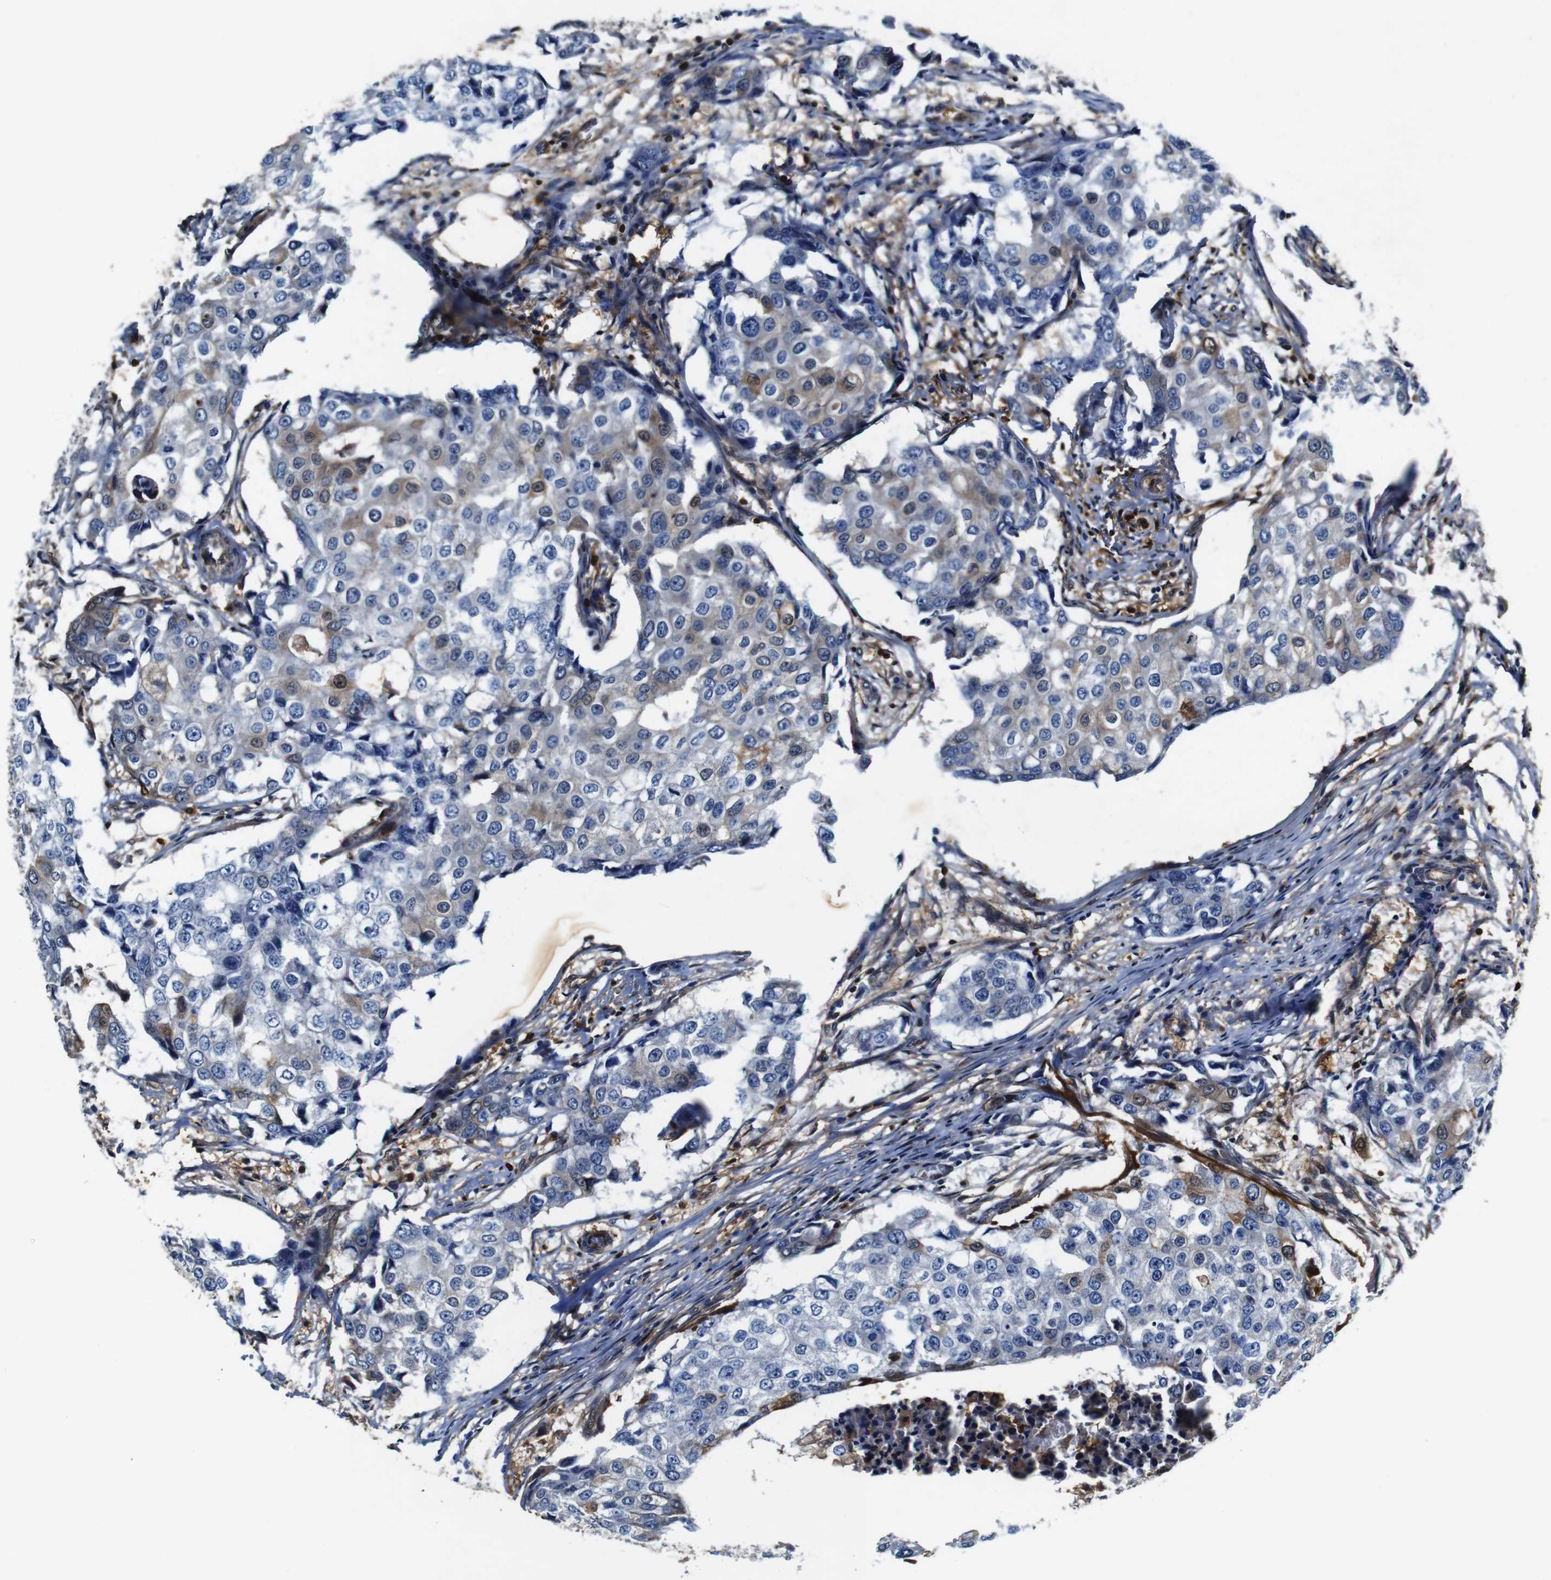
{"staining": {"intensity": "weak", "quantity": "<25%", "location": "cytoplasmic/membranous"}, "tissue": "breast cancer", "cell_type": "Tumor cells", "image_type": "cancer", "snomed": [{"axis": "morphology", "description": "Duct carcinoma"}, {"axis": "topography", "description": "Breast"}], "caption": "This is an immunohistochemistry micrograph of human breast cancer (infiltrating ductal carcinoma). There is no positivity in tumor cells.", "gene": "ANXA1", "patient": {"sex": "female", "age": 27}}